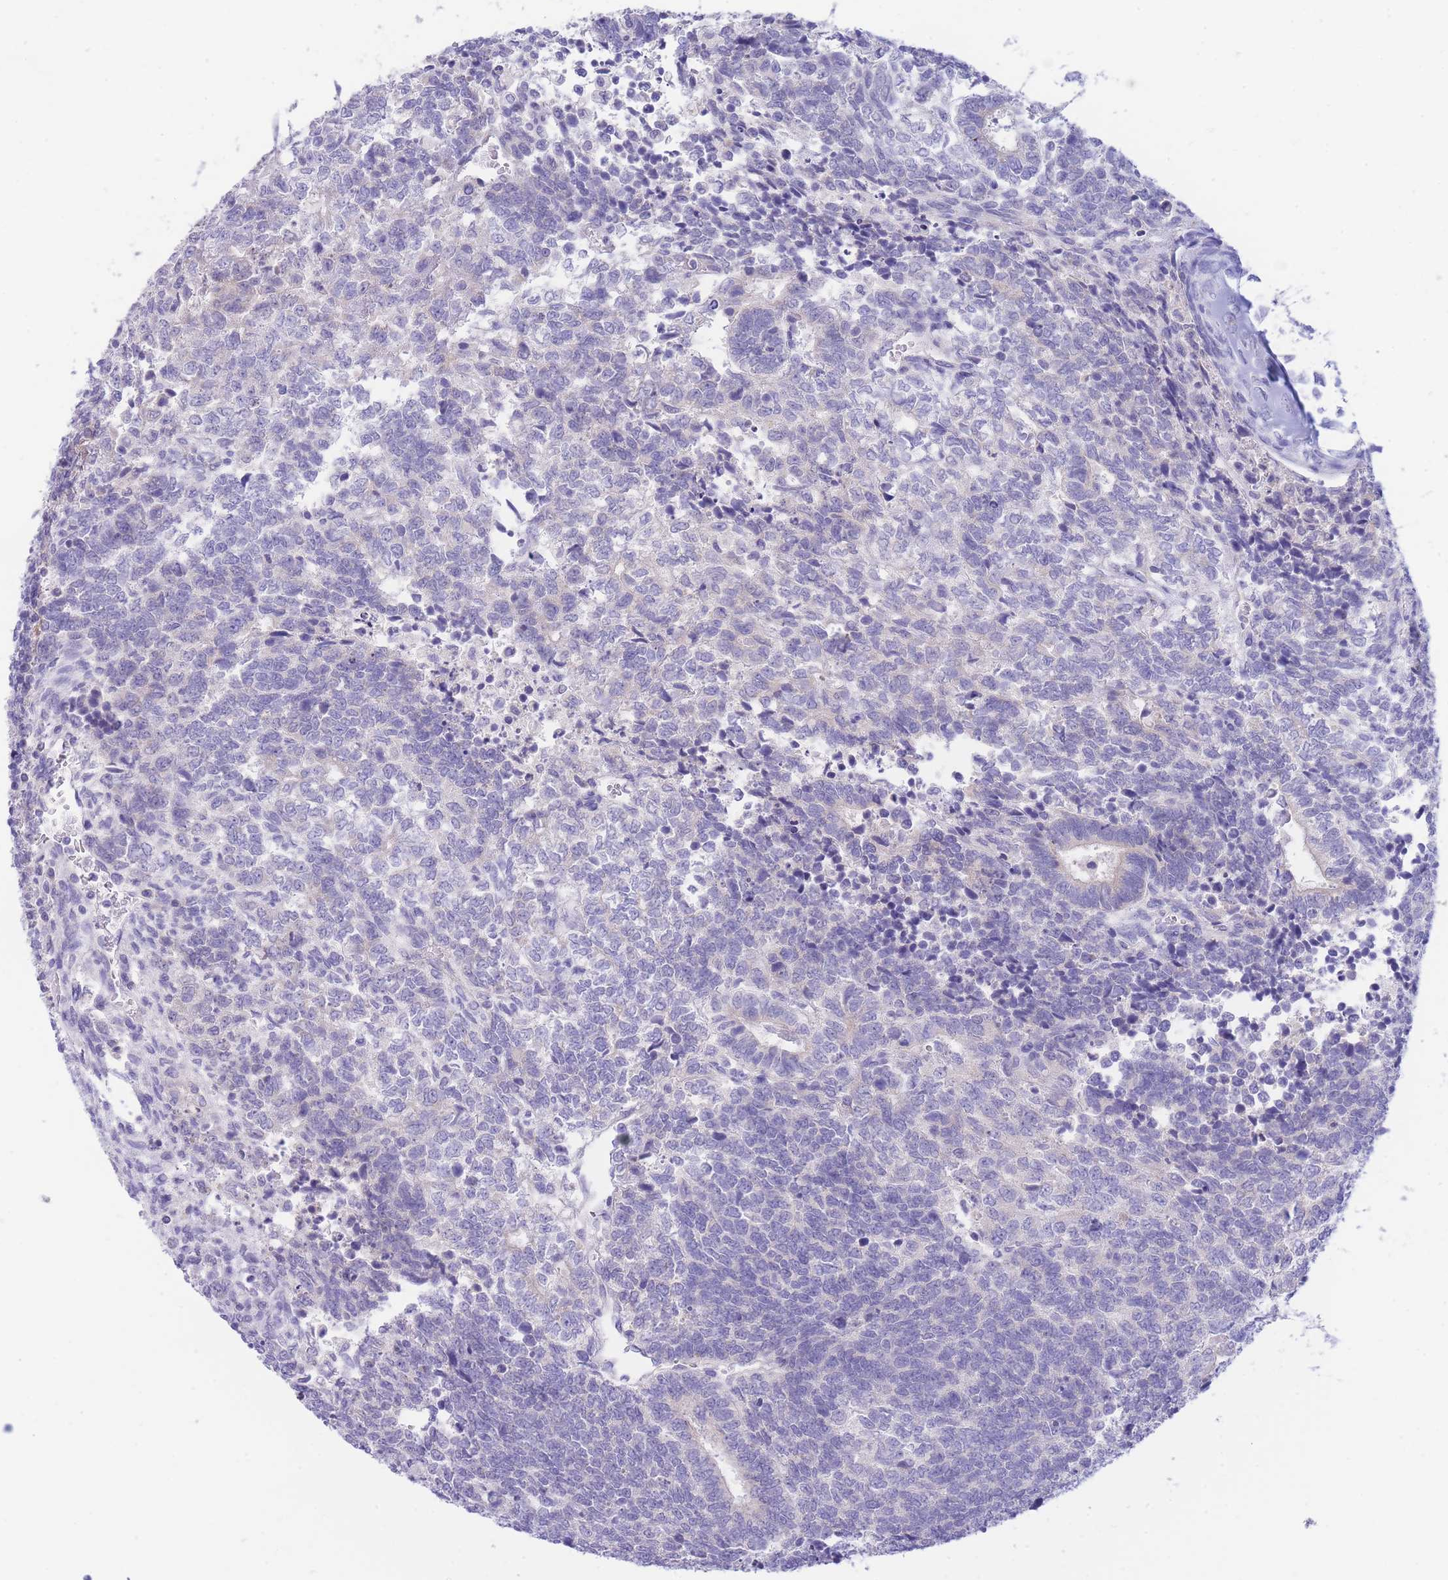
{"staining": {"intensity": "negative", "quantity": "none", "location": "none"}, "tissue": "testis cancer", "cell_type": "Tumor cells", "image_type": "cancer", "snomed": [{"axis": "morphology", "description": "Carcinoma, Embryonal, NOS"}, {"axis": "topography", "description": "Testis"}], "caption": "Immunohistochemistry (IHC) photomicrograph of neoplastic tissue: human testis cancer stained with DAB (3,3'-diaminobenzidine) reveals no significant protein positivity in tumor cells. The staining was performed using DAB to visualize the protein expression in brown, while the nuclei were stained in blue with hematoxylin (Magnification: 20x).", "gene": "PCDHB3", "patient": {"sex": "male", "age": 23}}